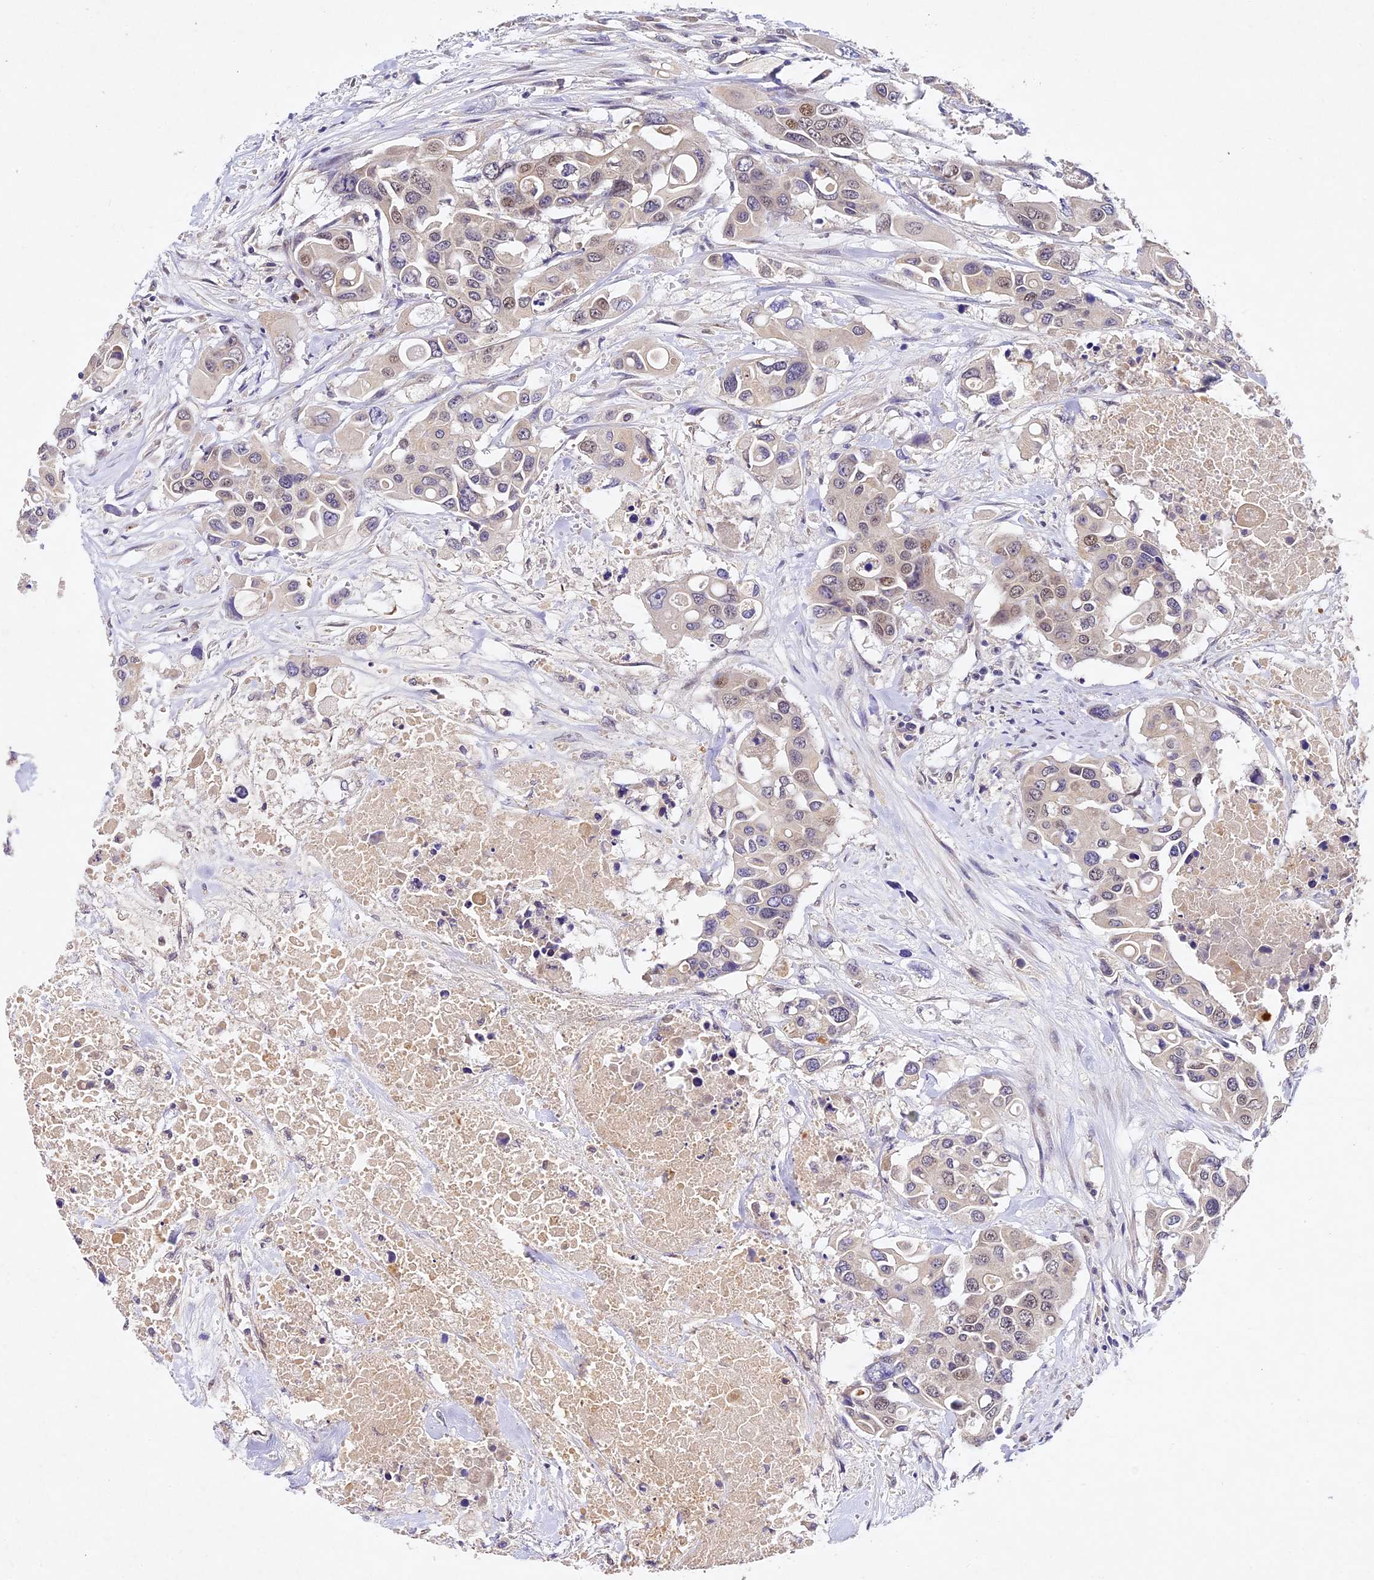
{"staining": {"intensity": "weak", "quantity": "<25%", "location": "nuclear"}, "tissue": "colorectal cancer", "cell_type": "Tumor cells", "image_type": "cancer", "snomed": [{"axis": "morphology", "description": "Adenocarcinoma, NOS"}, {"axis": "topography", "description": "Colon"}], "caption": "Tumor cells show no significant protein positivity in colorectal adenocarcinoma.", "gene": "TMEM39B", "patient": {"sex": "male", "age": 77}}